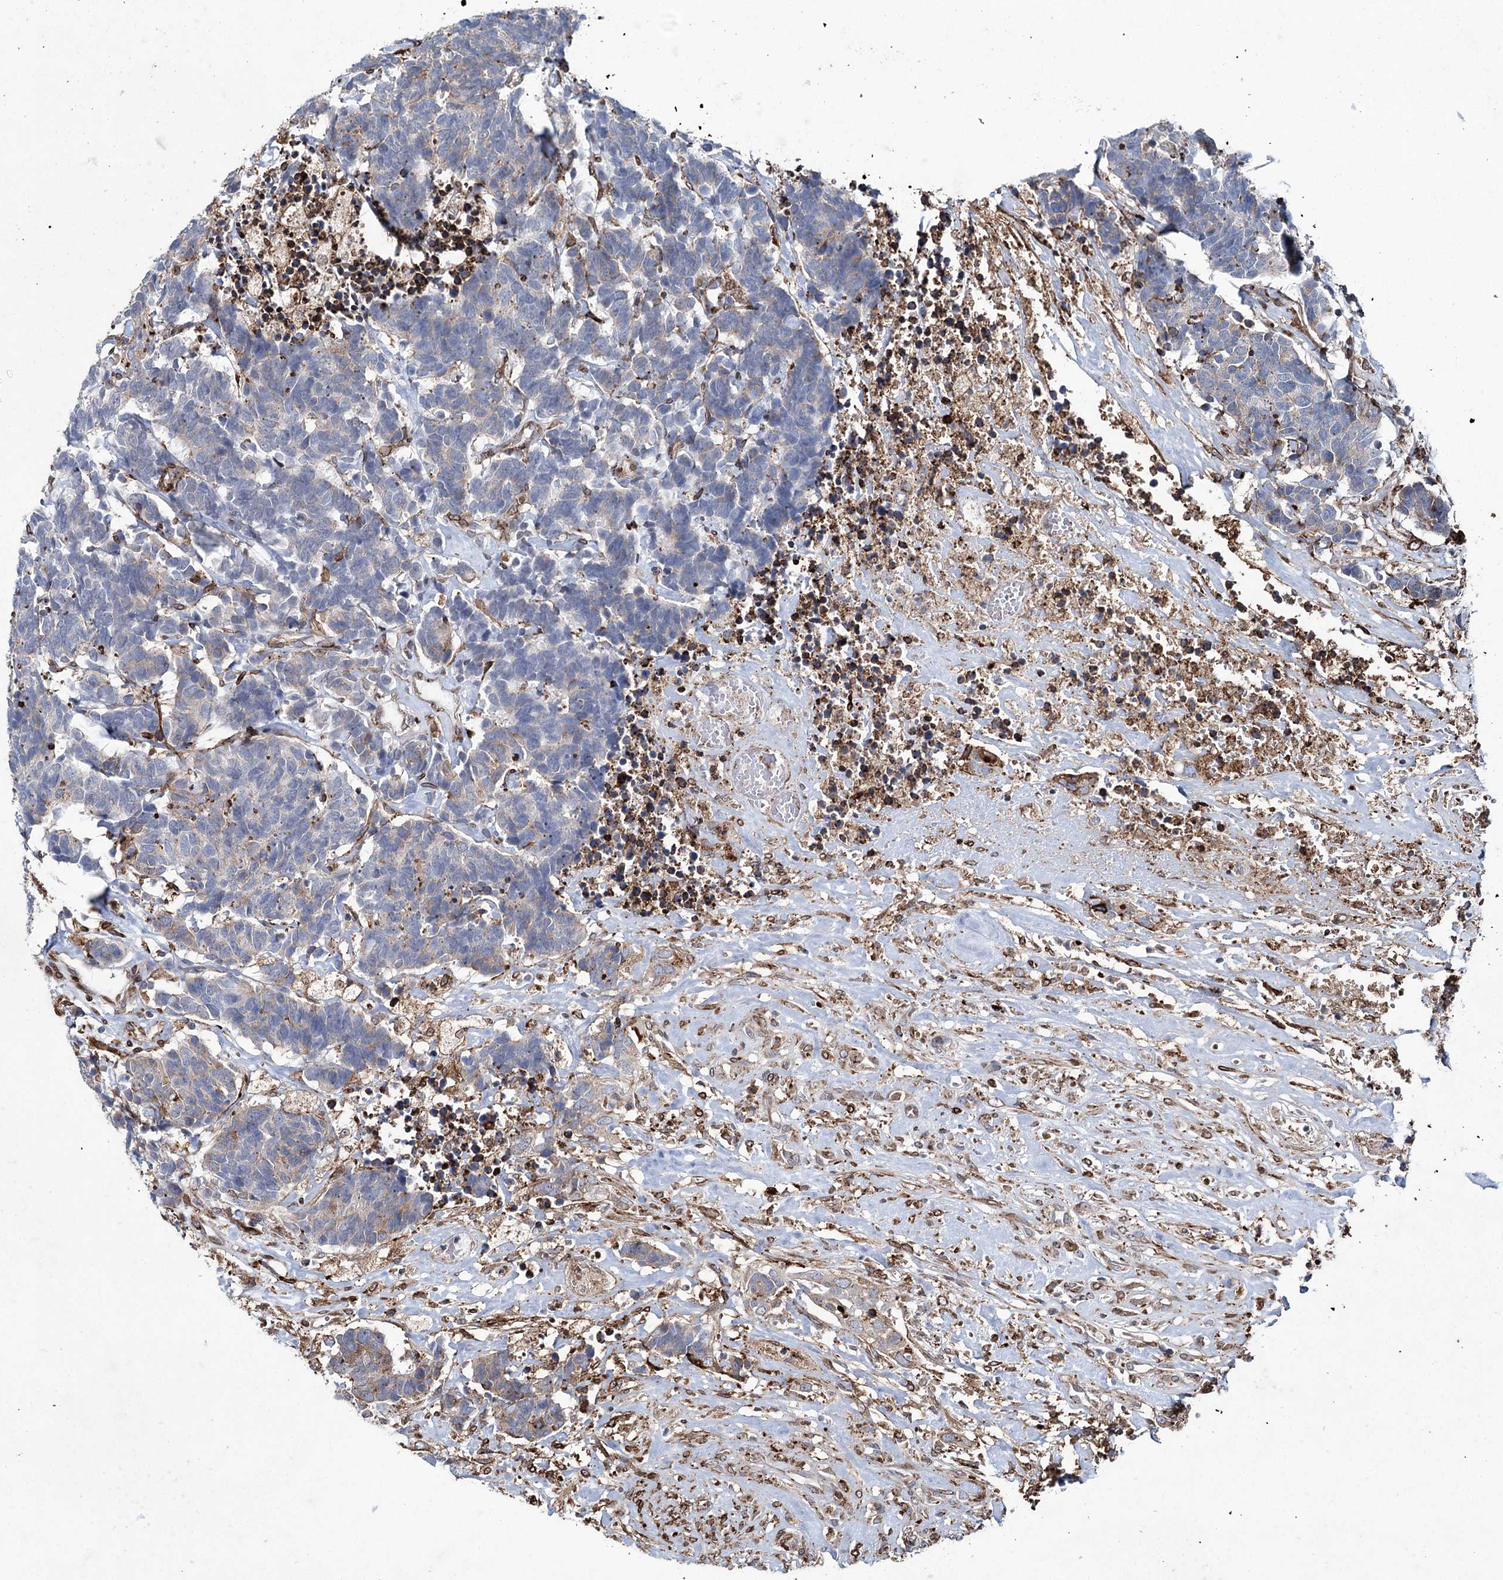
{"staining": {"intensity": "negative", "quantity": "none", "location": "none"}, "tissue": "carcinoid", "cell_type": "Tumor cells", "image_type": "cancer", "snomed": [{"axis": "morphology", "description": "Carcinoma, NOS"}, {"axis": "morphology", "description": "Carcinoid, malignant, NOS"}, {"axis": "topography", "description": "Urinary bladder"}], "caption": "Immunohistochemical staining of human carcinoid displays no significant staining in tumor cells.", "gene": "DCUN1D4", "patient": {"sex": "male", "age": 57}}